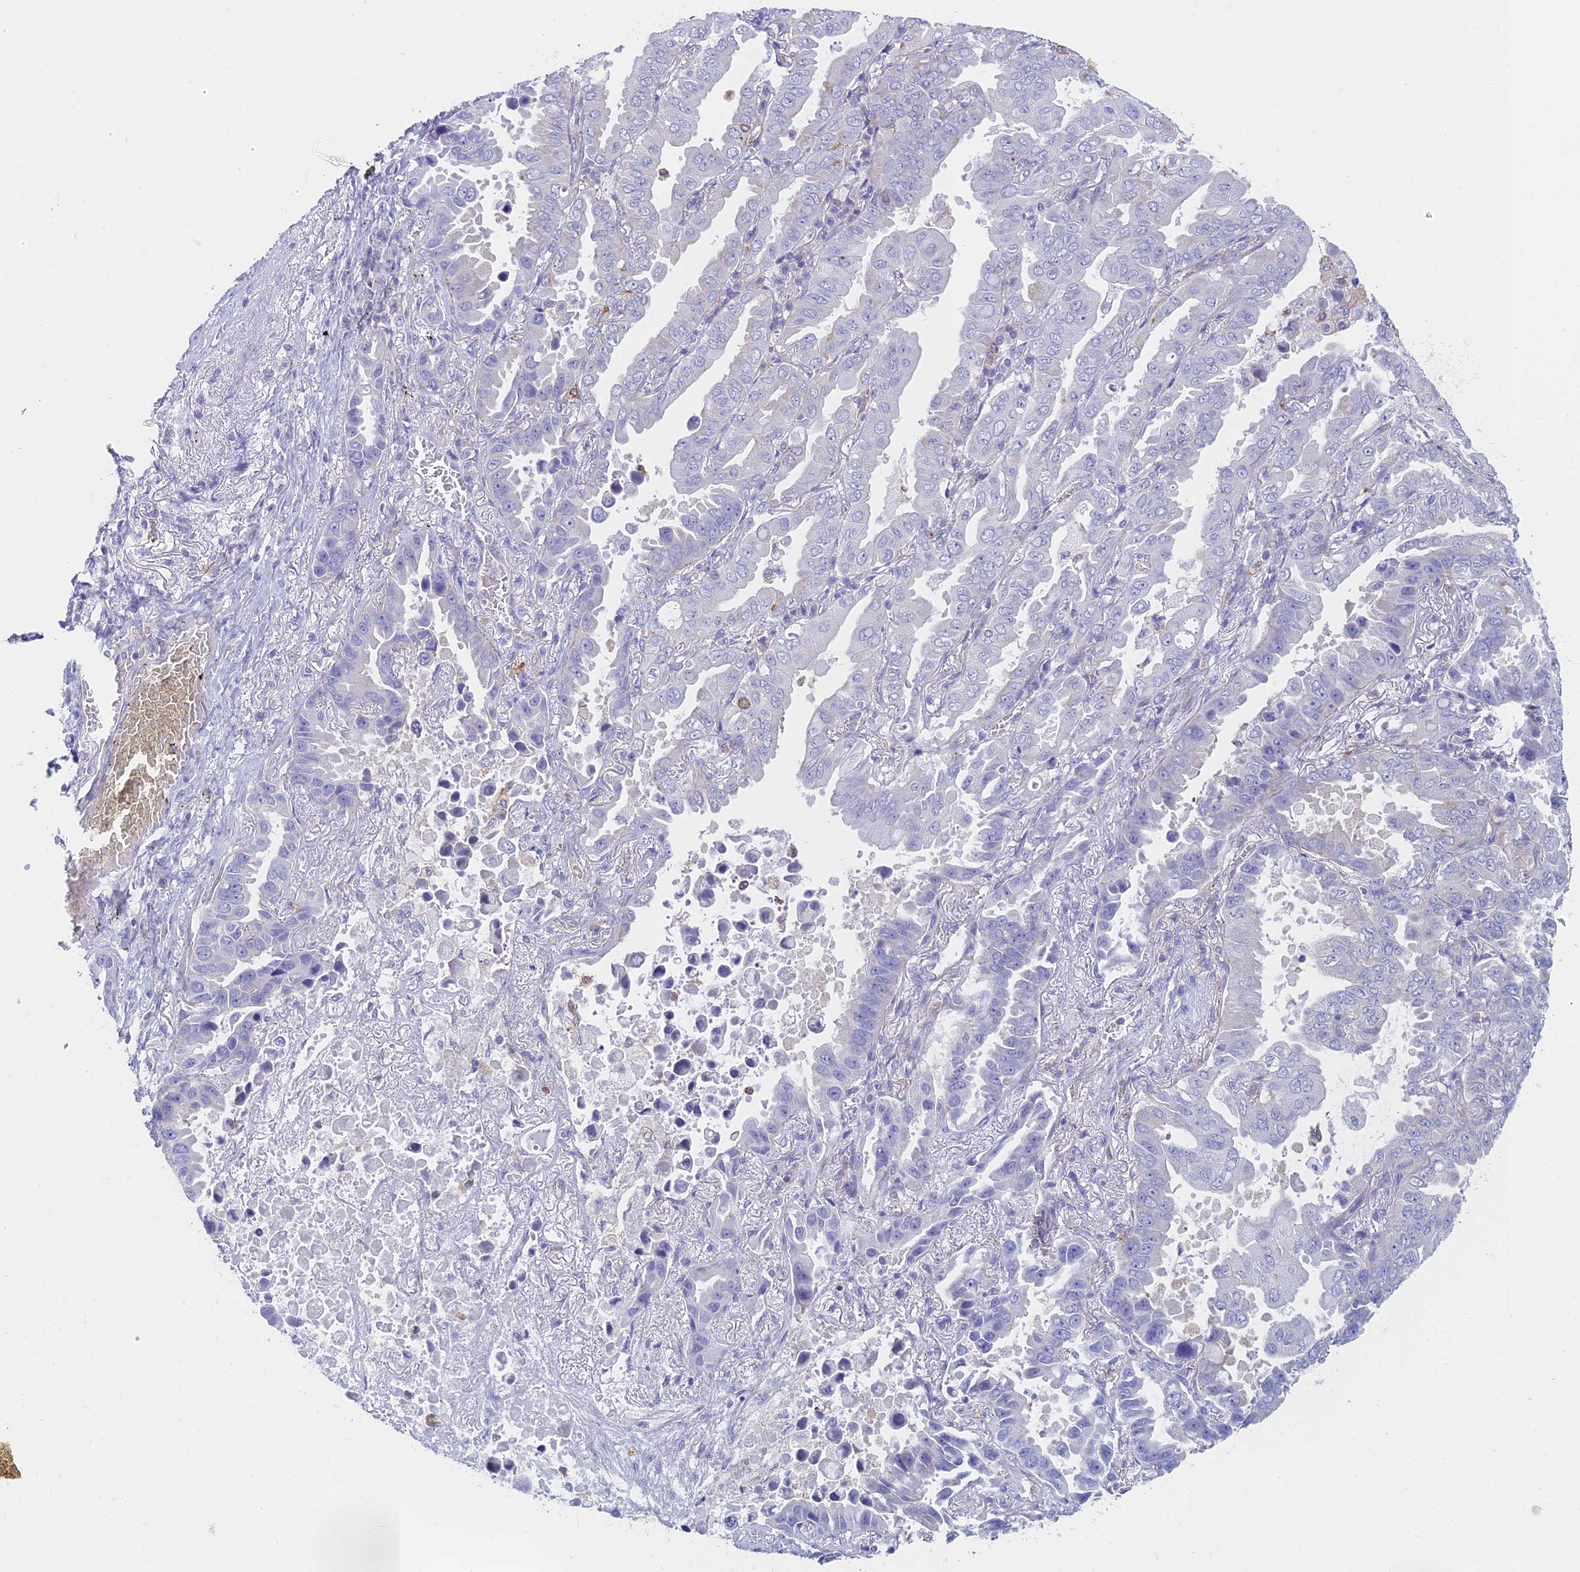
{"staining": {"intensity": "negative", "quantity": "none", "location": "none"}, "tissue": "lung cancer", "cell_type": "Tumor cells", "image_type": "cancer", "snomed": [{"axis": "morphology", "description": "Adenocarcinoma, NOS"}, {"axis": "topography", "description": "Lung"}], "caption": "Protein analysis of lung cancer displays no significant expression in tumor cells.", "gene": "STRN4", "patient": {"sex": "male", "age": 64}}